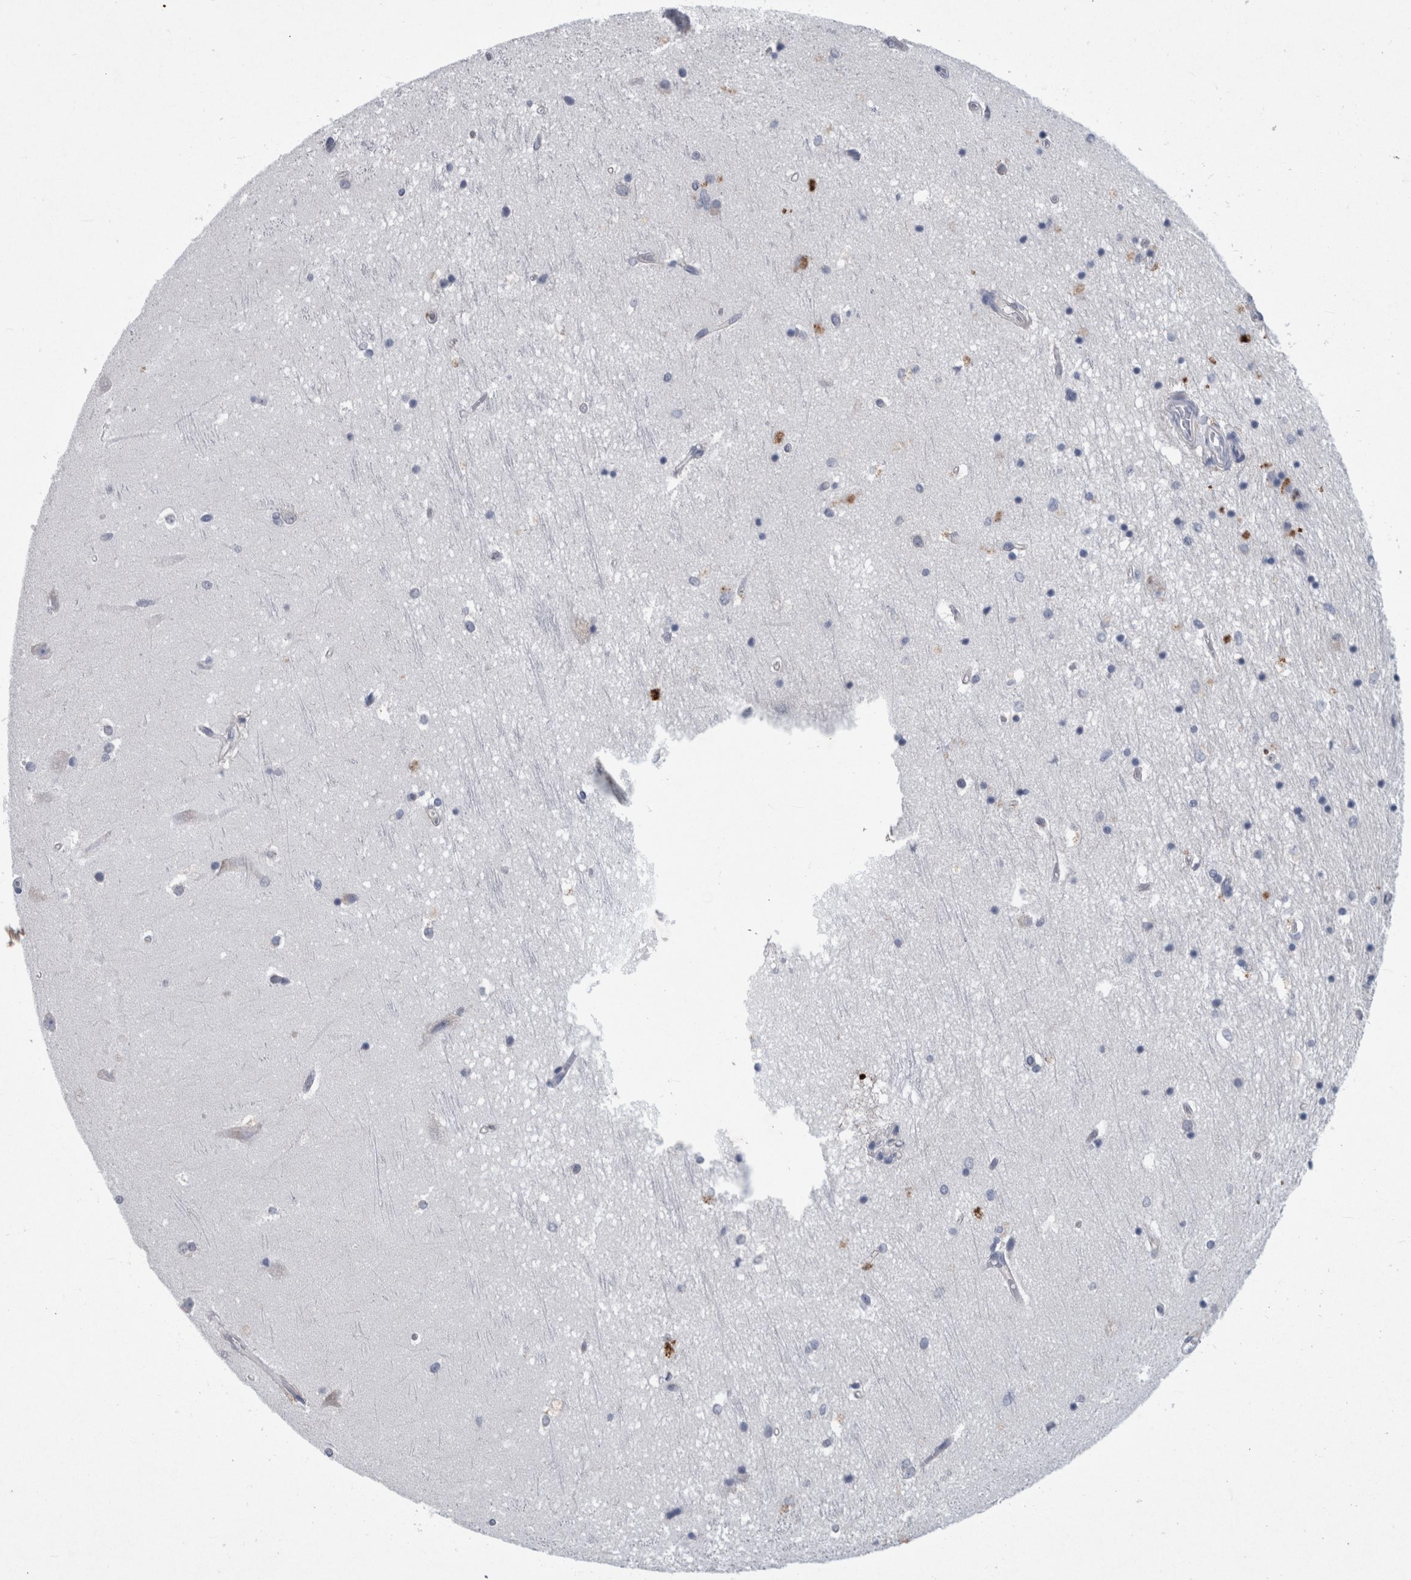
{"staining": {"intensity": "moderate", "quantity": "<25%", "location": "cytoplasmic/membranous"}, "tissue": "hippocampus", "cell_type": "Glial cells", "image_type": "normal", "snomed": [{"axis": "morphology", "description": "Normal tissue, NOS"}, {"axis": "topography", "description": "Hippocampus"}], "caption": "A high-resolution image shows immunohistochemistry (IHC) staining of unremarkable hippocampus, which reveals moderate cytoplasmic/membranous staining in about <25% of glial cells. (Brightfield microscopy of DAB IHC at high magnification).", "gene": "FAM83H", "patient": {"sex": "male", "age": 45}}